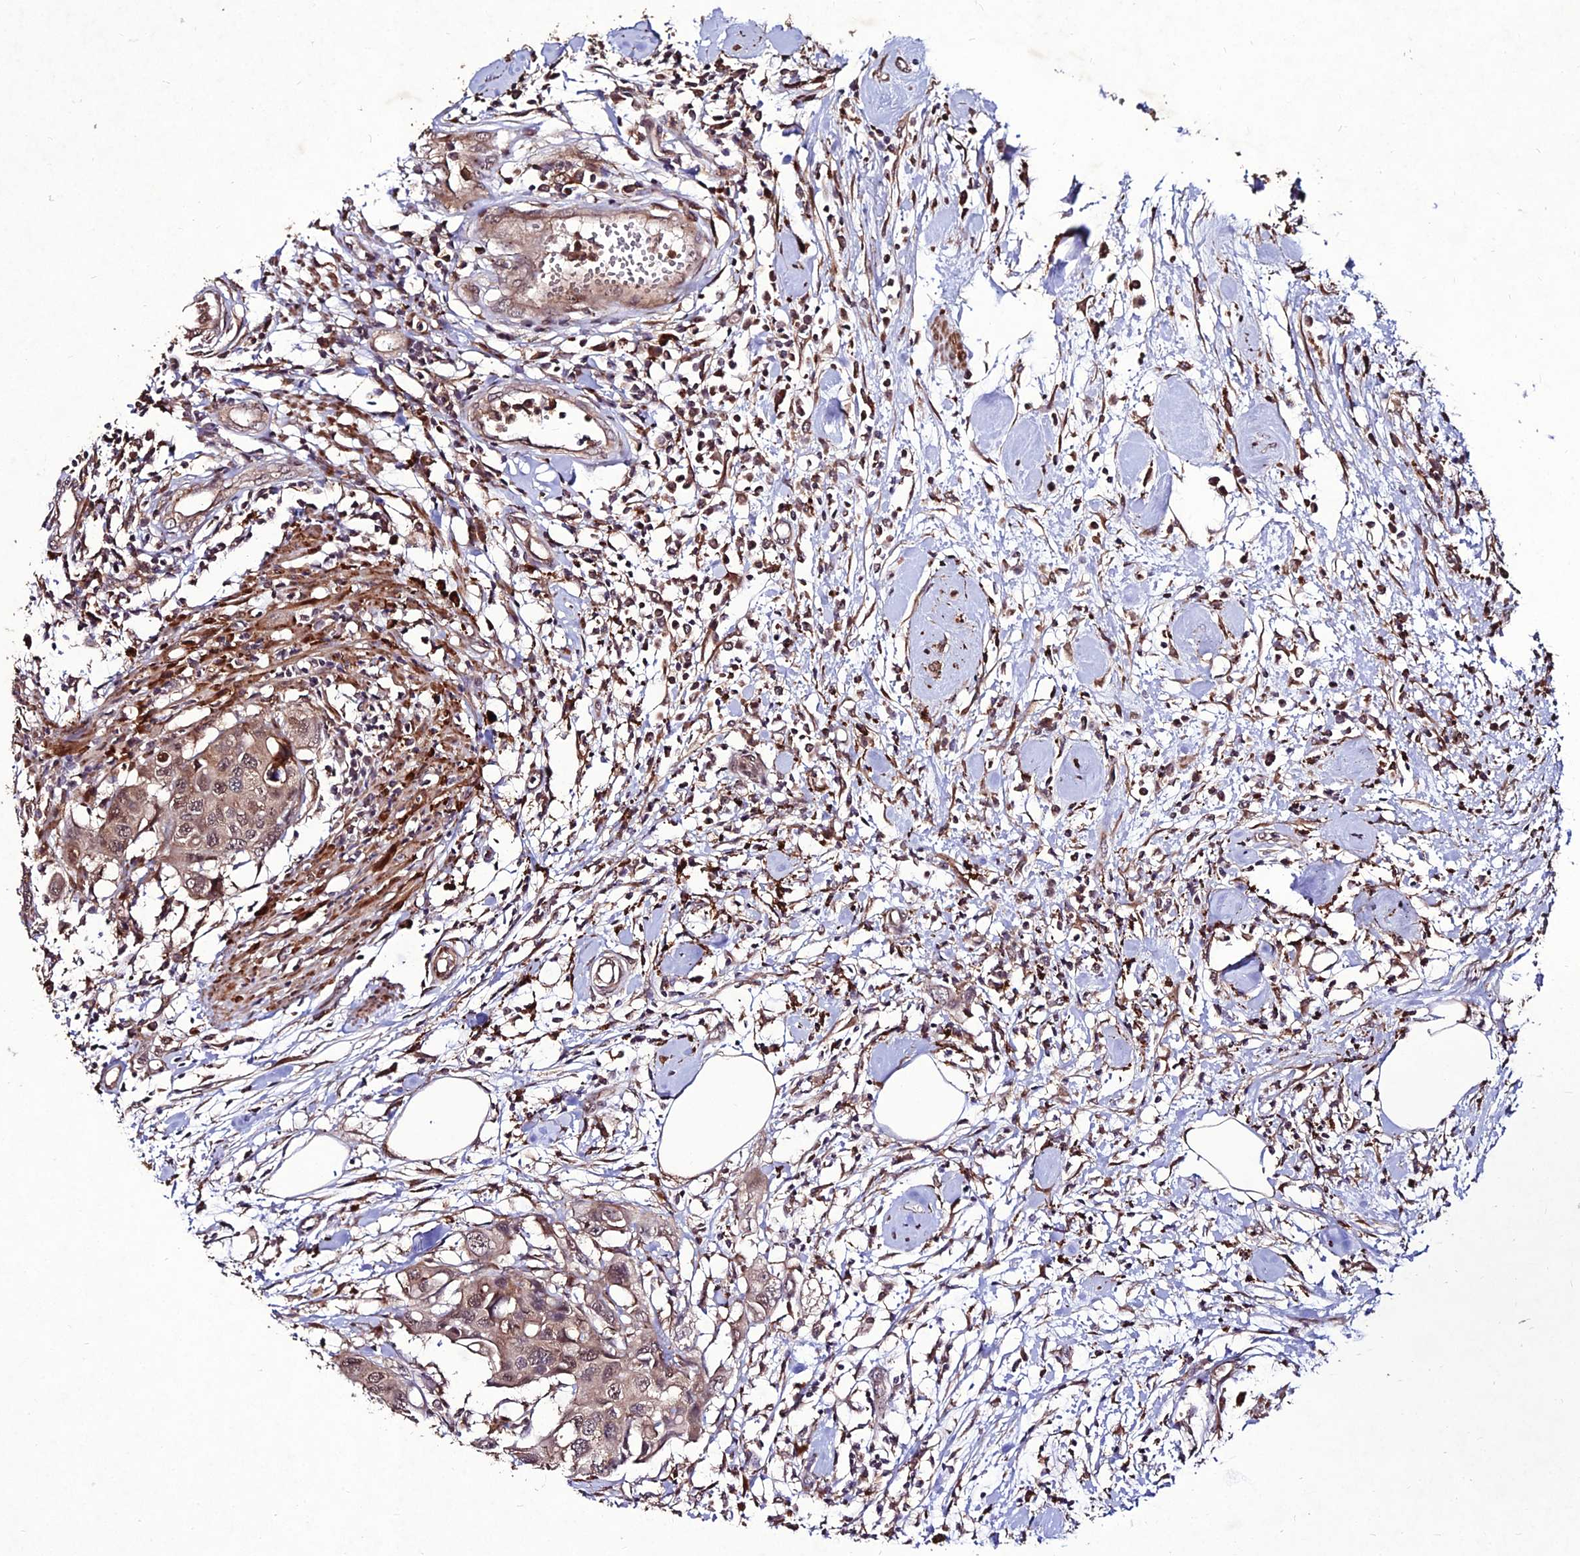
{"staining": {"intensity": "weak", "quantity": ">75%", "location": "cytoplasmic/membranous,nuclear"}, "tissue": "colorectal cancer", "cell_type": "Tumor cells", "image_type": "cancer", "snomed": [{"axis": "morphology", "description": "Adenocarcinoma, NOS"}, {"axis": "topography", "description": "Colon"}], "caption": "An immunohistochemistry image of tumor tissue is shown. Protein staining in brown highlights weak cytoplasmic/membranous and nuclear positivity in adenocarcinoma (colorectal) within tumor cells.", "gene": "ZNF766", "patient": {"sex": "male", "age": 77}}